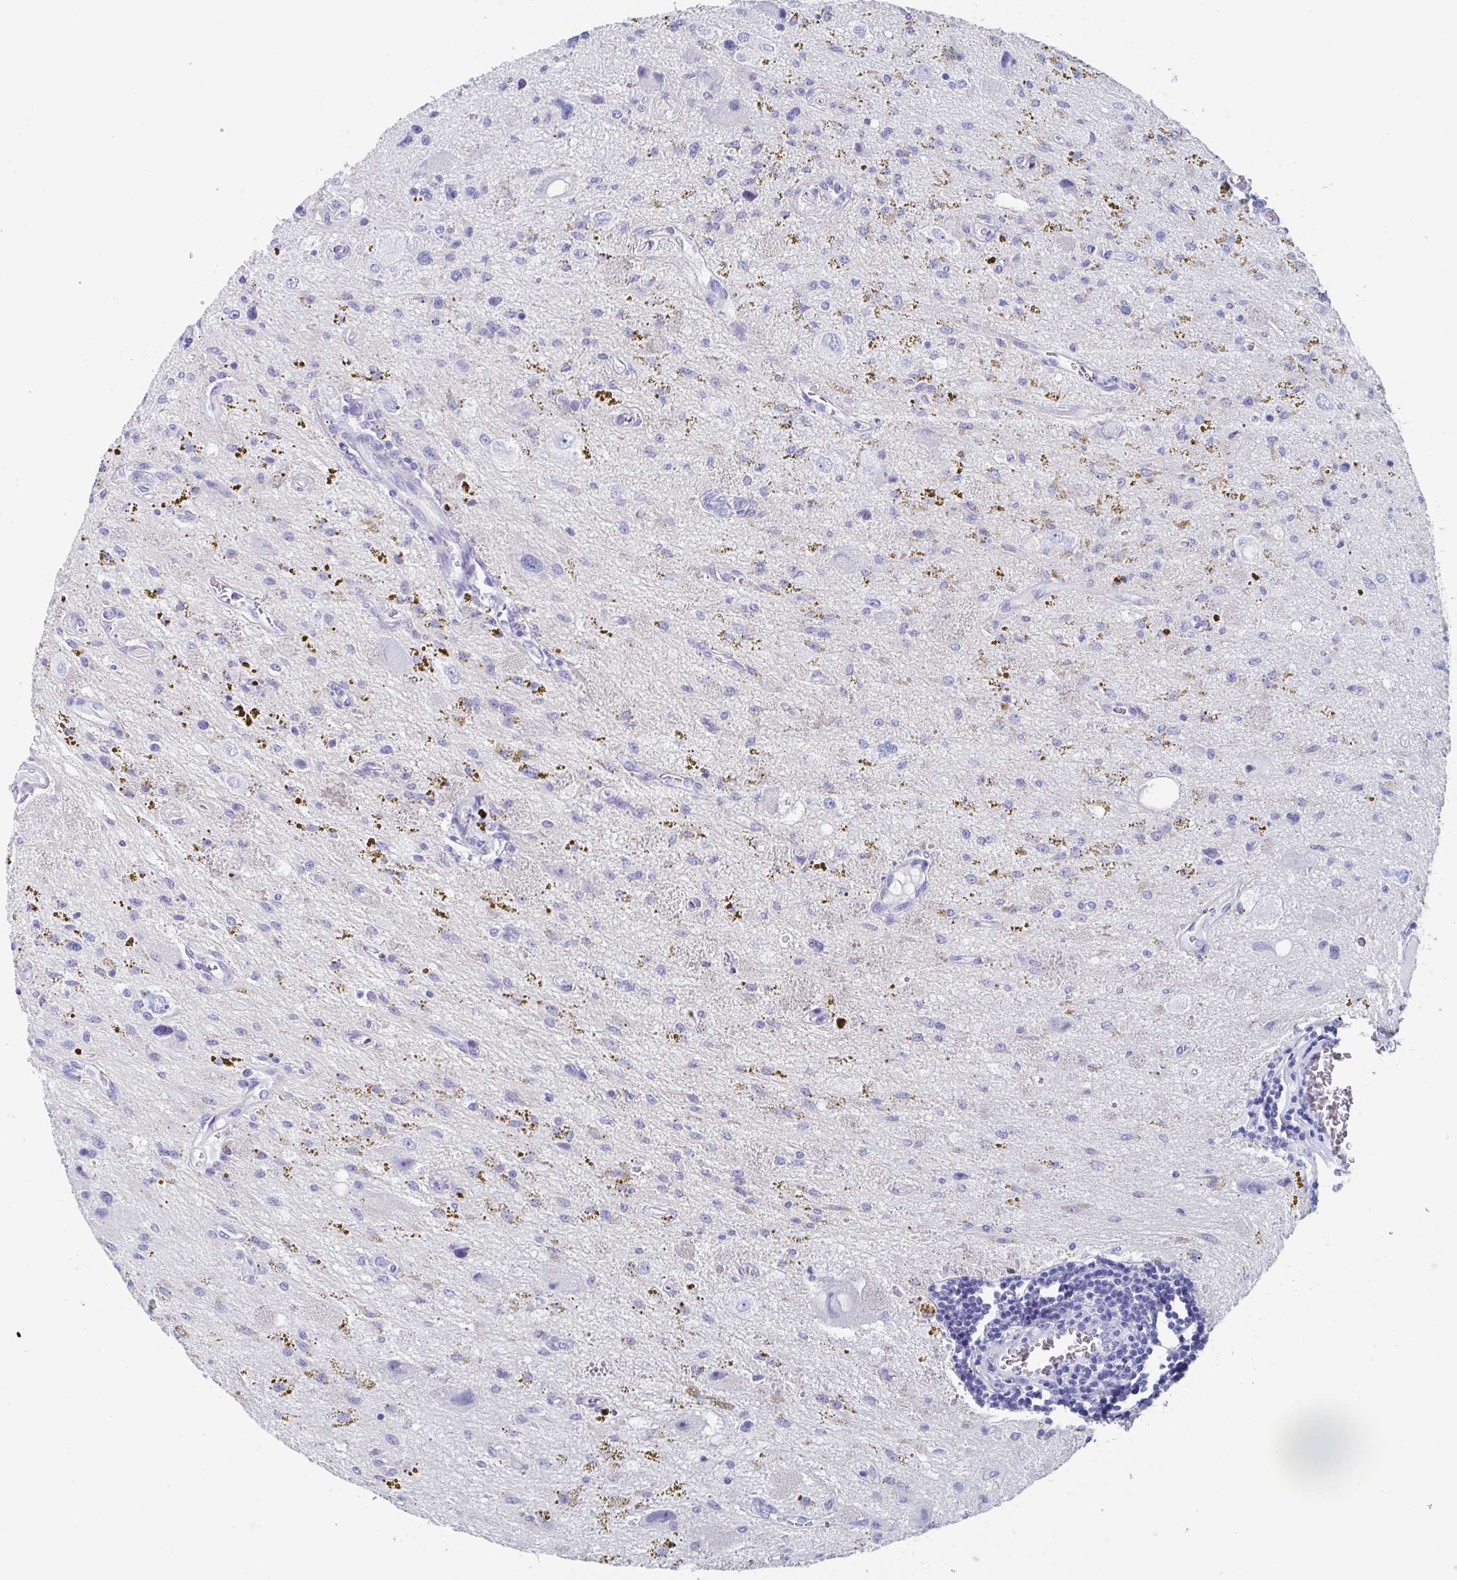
{"staining": {"intensity": "negative", "quantity": "none", "location": "none"}, "tissue": "glioma", "cell_type": "Tumor cells", "image_type": "cancer", "snomed": [{"axis": "morphology", "description": "Glioma, malignant, Low grade"}, {"axis": "topography", "description": "Cerebellum"}], "caption": "There is no significant staining in tumor cells of malignant glioma (low-grade). Nuclei are stained in blue.", "gene": "SHCBP1L", "patient": {"sex": "female", "age": 14}}